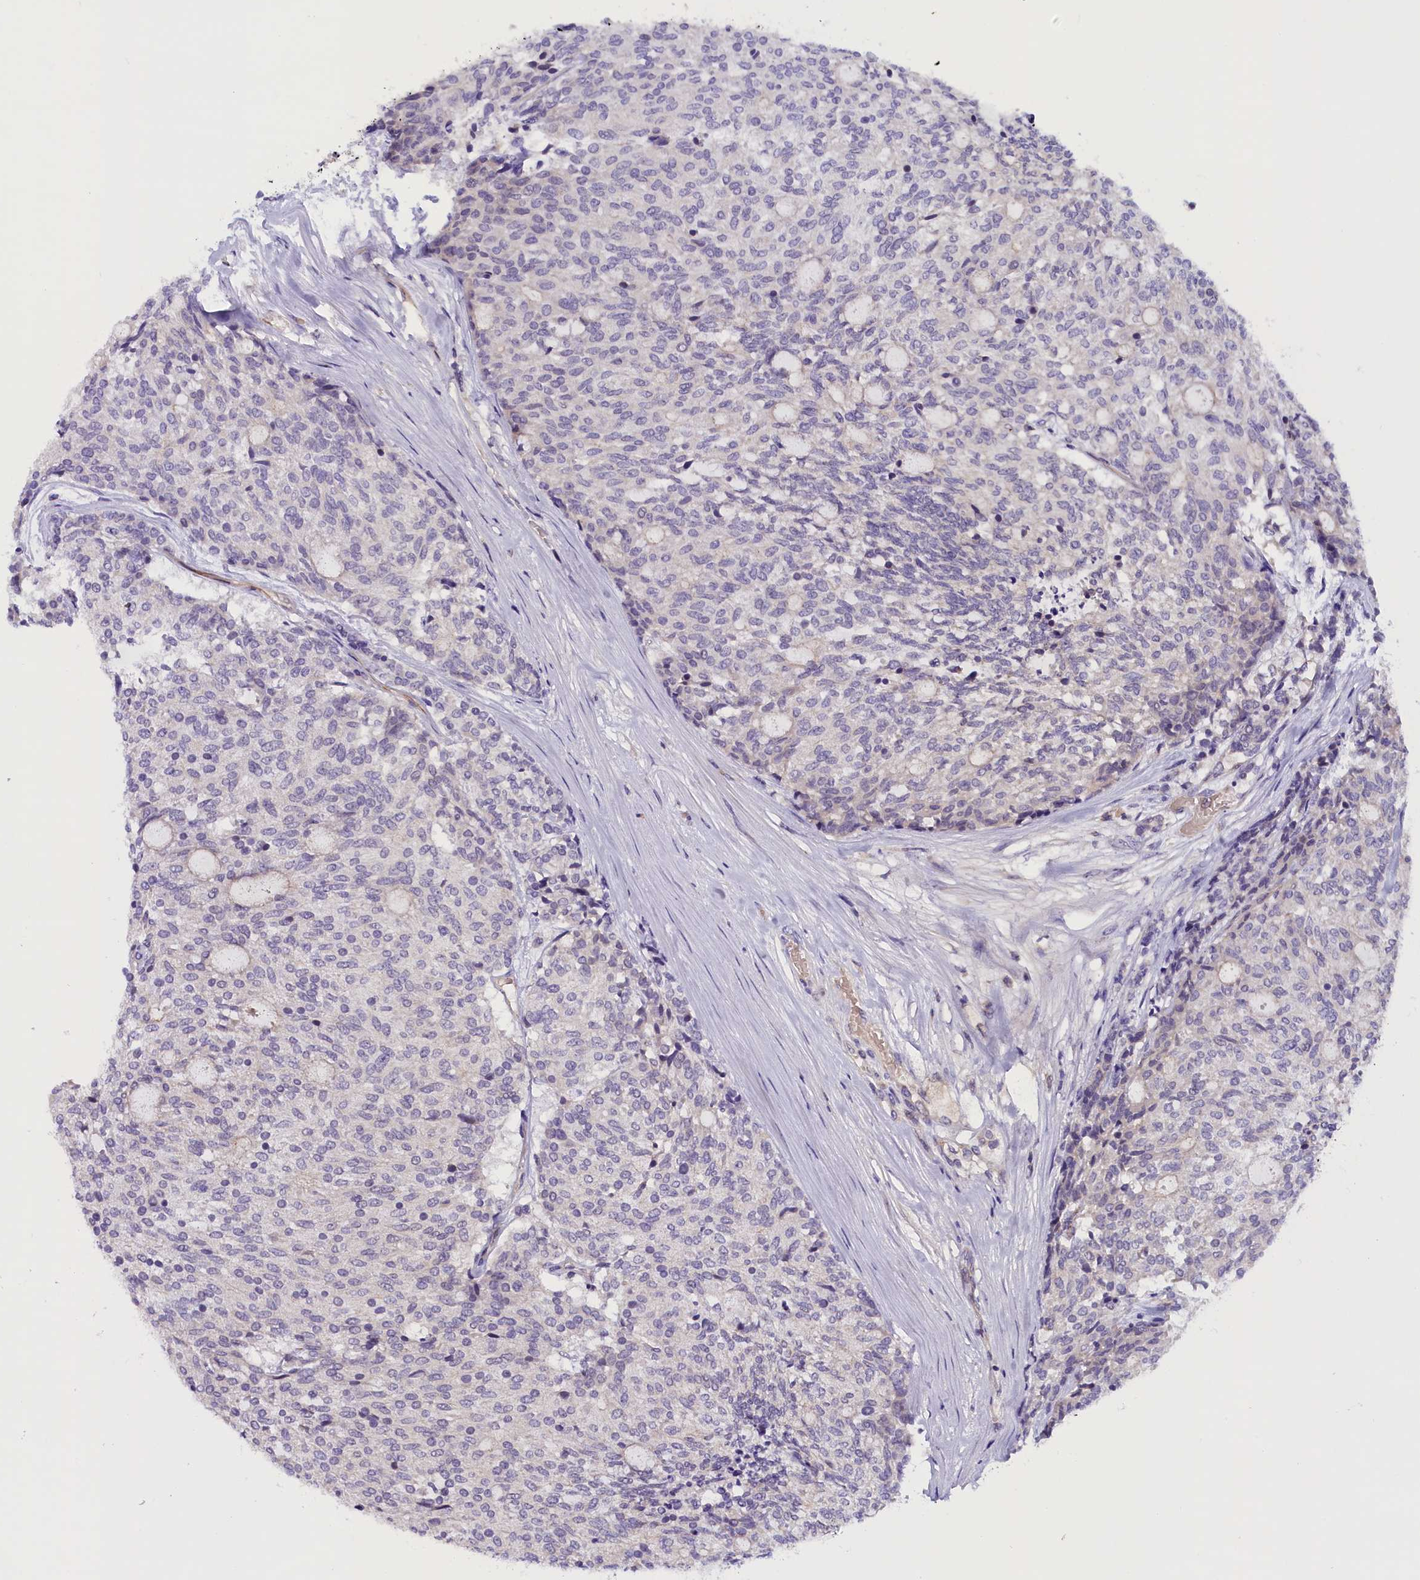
{"staining": {"intensity": "negative", "quantity": "none", "location": "none"}, "tissue": "carcinoid", "cell_type": "Tumor cells", "image_type": "cancer", "snomed": [{"axis": "morphology", "description": "Carcinoid, malignant, NOS"}, {"axis": "topography", "description": "Pancreas"}], "caption": "This is an immunohistochemistry (IHC) micrograph of human malignant carcinoid. There is no expression in tumor cells.", "gene": "CCDC32", "patient": {"sex": "female", "age": 54}}